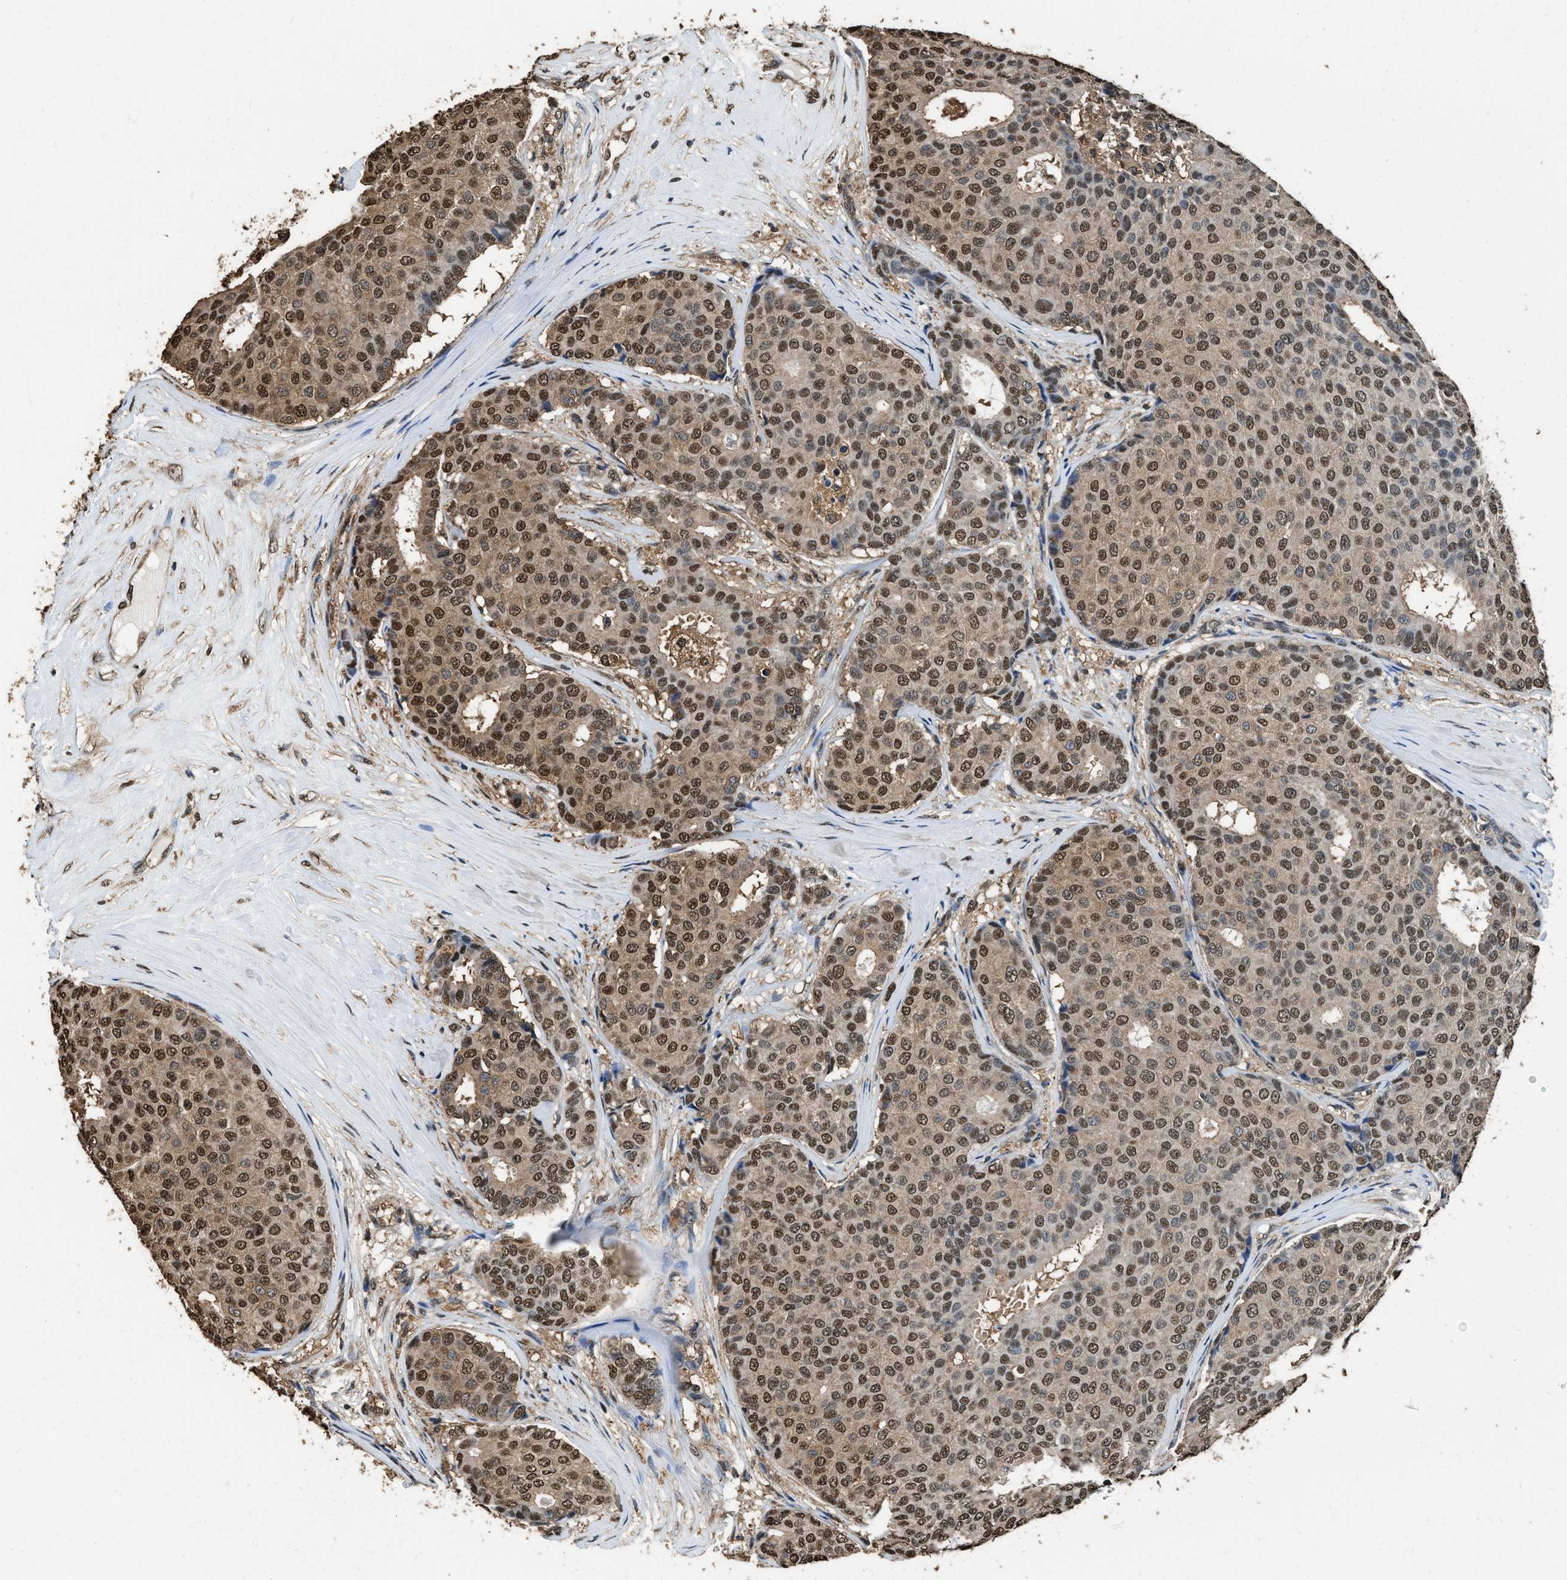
{"staining": {"intensity": "moderate", "quantity": ">75%", "location": "cytoplasmic/membranous,nuclear"}, "tissue": "breast cancer", "cell_type": "Tumor cells", "image_type": "cancer", "snomed": [{"axis": "morphology", "description": "Duct carcinoma"}, {"axis": "topography", "description": "Breast"}], "caption": "IHC staining of breast cancer (infiltrating ductal carcinoma), which reveals medium levels of moderate cytoplasmic/membranous and nuclear expression in about >75% of tumor cells indicating moderate cytoplasmic/membranous and nuclear protein expression. The staining was performed using DAB (3,3'-diaminobenzidine) (brown) for protein detection and nuclei were counterstained in hematoxylin (blue).", "gene": "GAPDH", "patient": {"sex": "female", "age": 75}}